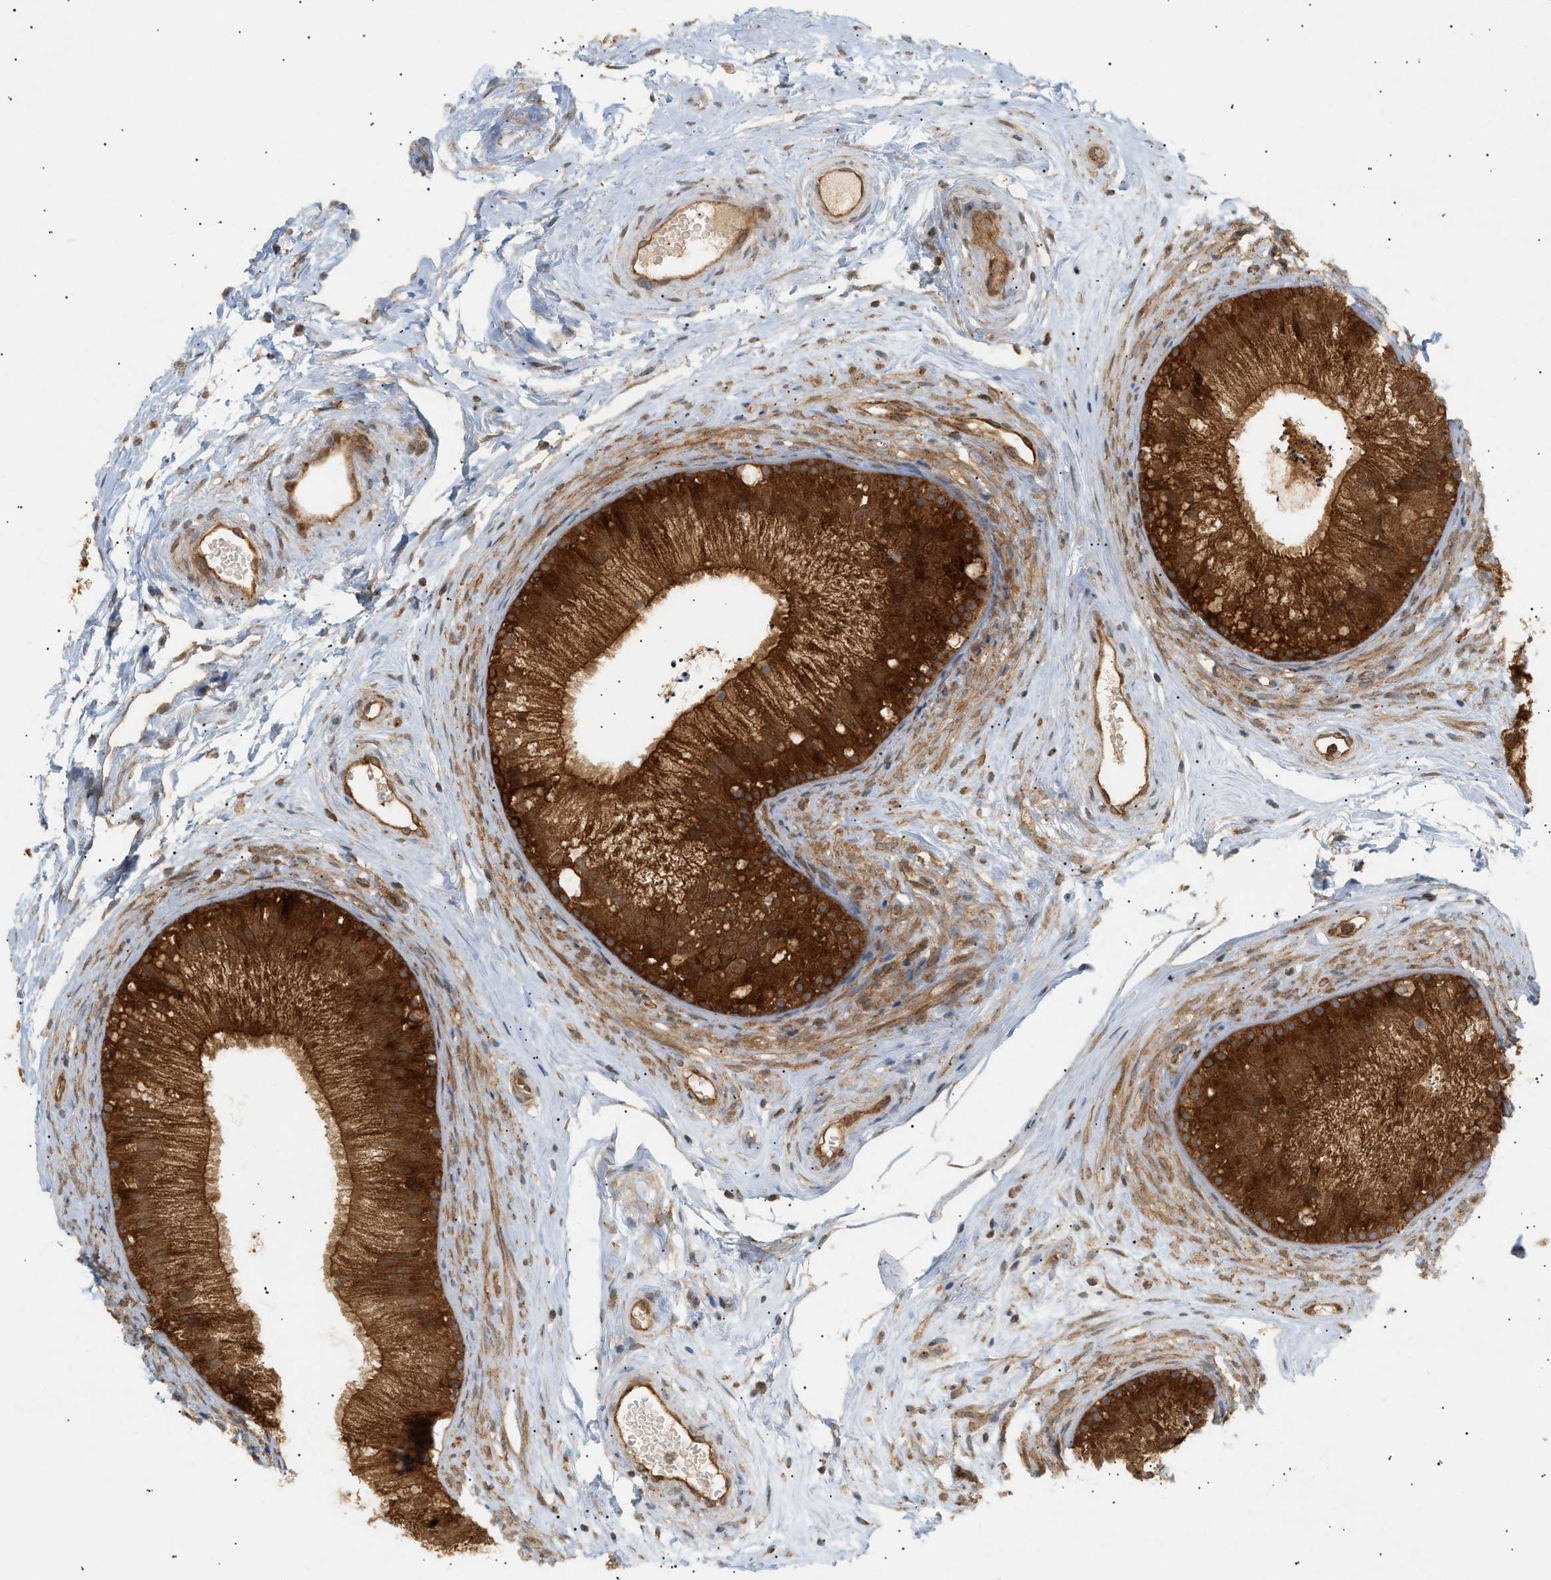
{"staining": {"intensity": "strong", "quantity": ">75%", "location": "cytoplasmic/membranous"}, "tissue": "epididymis", "cell_type": "Glandular cells", "image_type": "normal", "snomed": [{"axis": "morphology", "description": "Normal tissue, NOS"}, {"axis": "topography", "description": "Epididymis"}], "caption": "Protein staining by immunohistochemistry displays strong cytoplasmic/membranous expression in approximately >75% of glandular cells in normal epididymis.", "gene": "SHC1", "patient": {"sex": "male", "age": 56}}